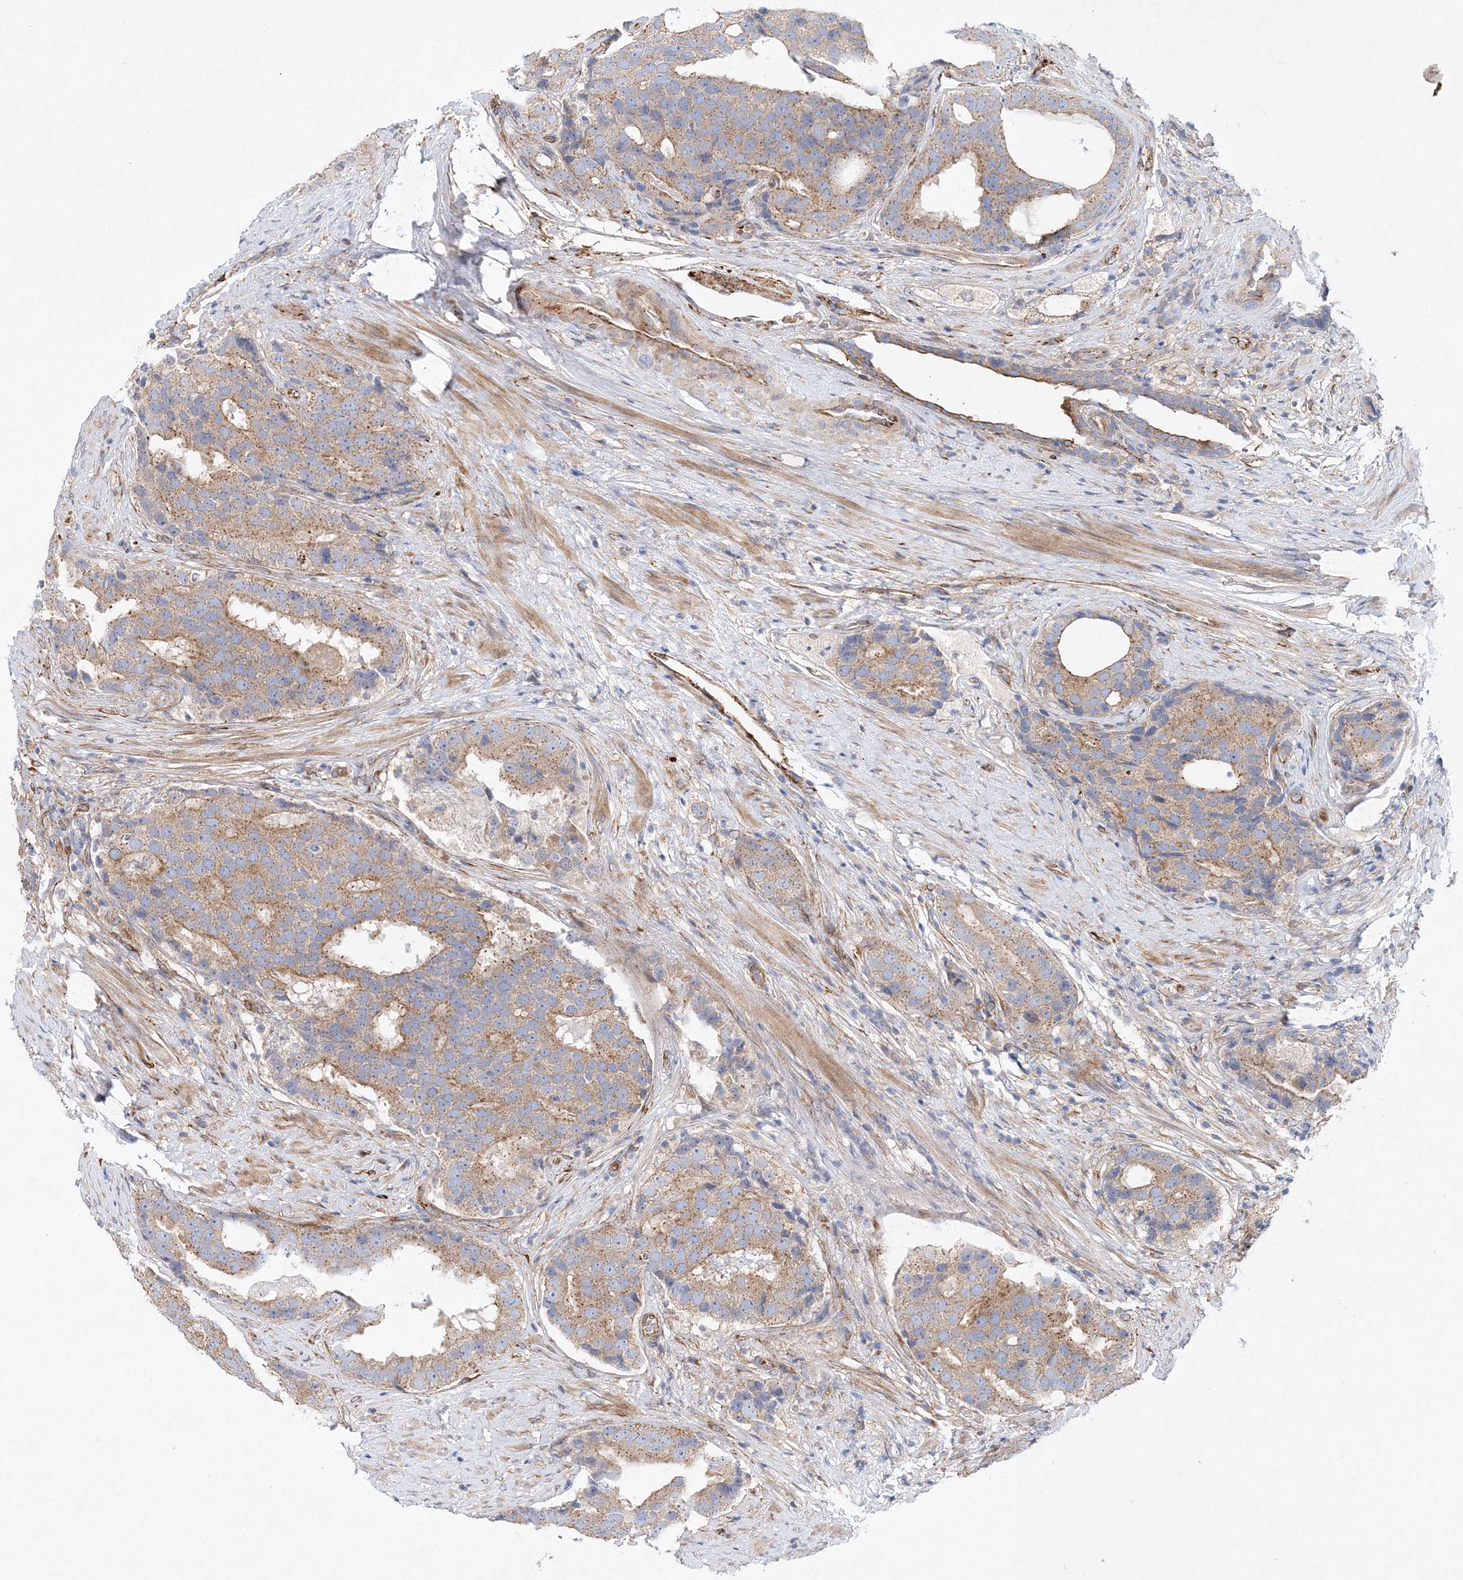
{"staining": {"intensity": "moderate", "quantity": ">75%", "location": "cytoplasmic/membranous"}, "tissue": "prostate cancer", "cell_type": "Tumor cells", "image_type": "cancer", "snomed": [{"axis": "morphology", "description": "Adenocarcinoma, High grade"}, {"axis": "topography", "description": "Prostate"}], "caption": "Protein analysis of prostate cancer (adenocarcinoma (high-grade)) tissue displays moderate cytoplasmic/membranous staining in about >75% of tumor cells.", "gene": "ZFYVE16", "patient": {"sex": "male", "age": 56}}